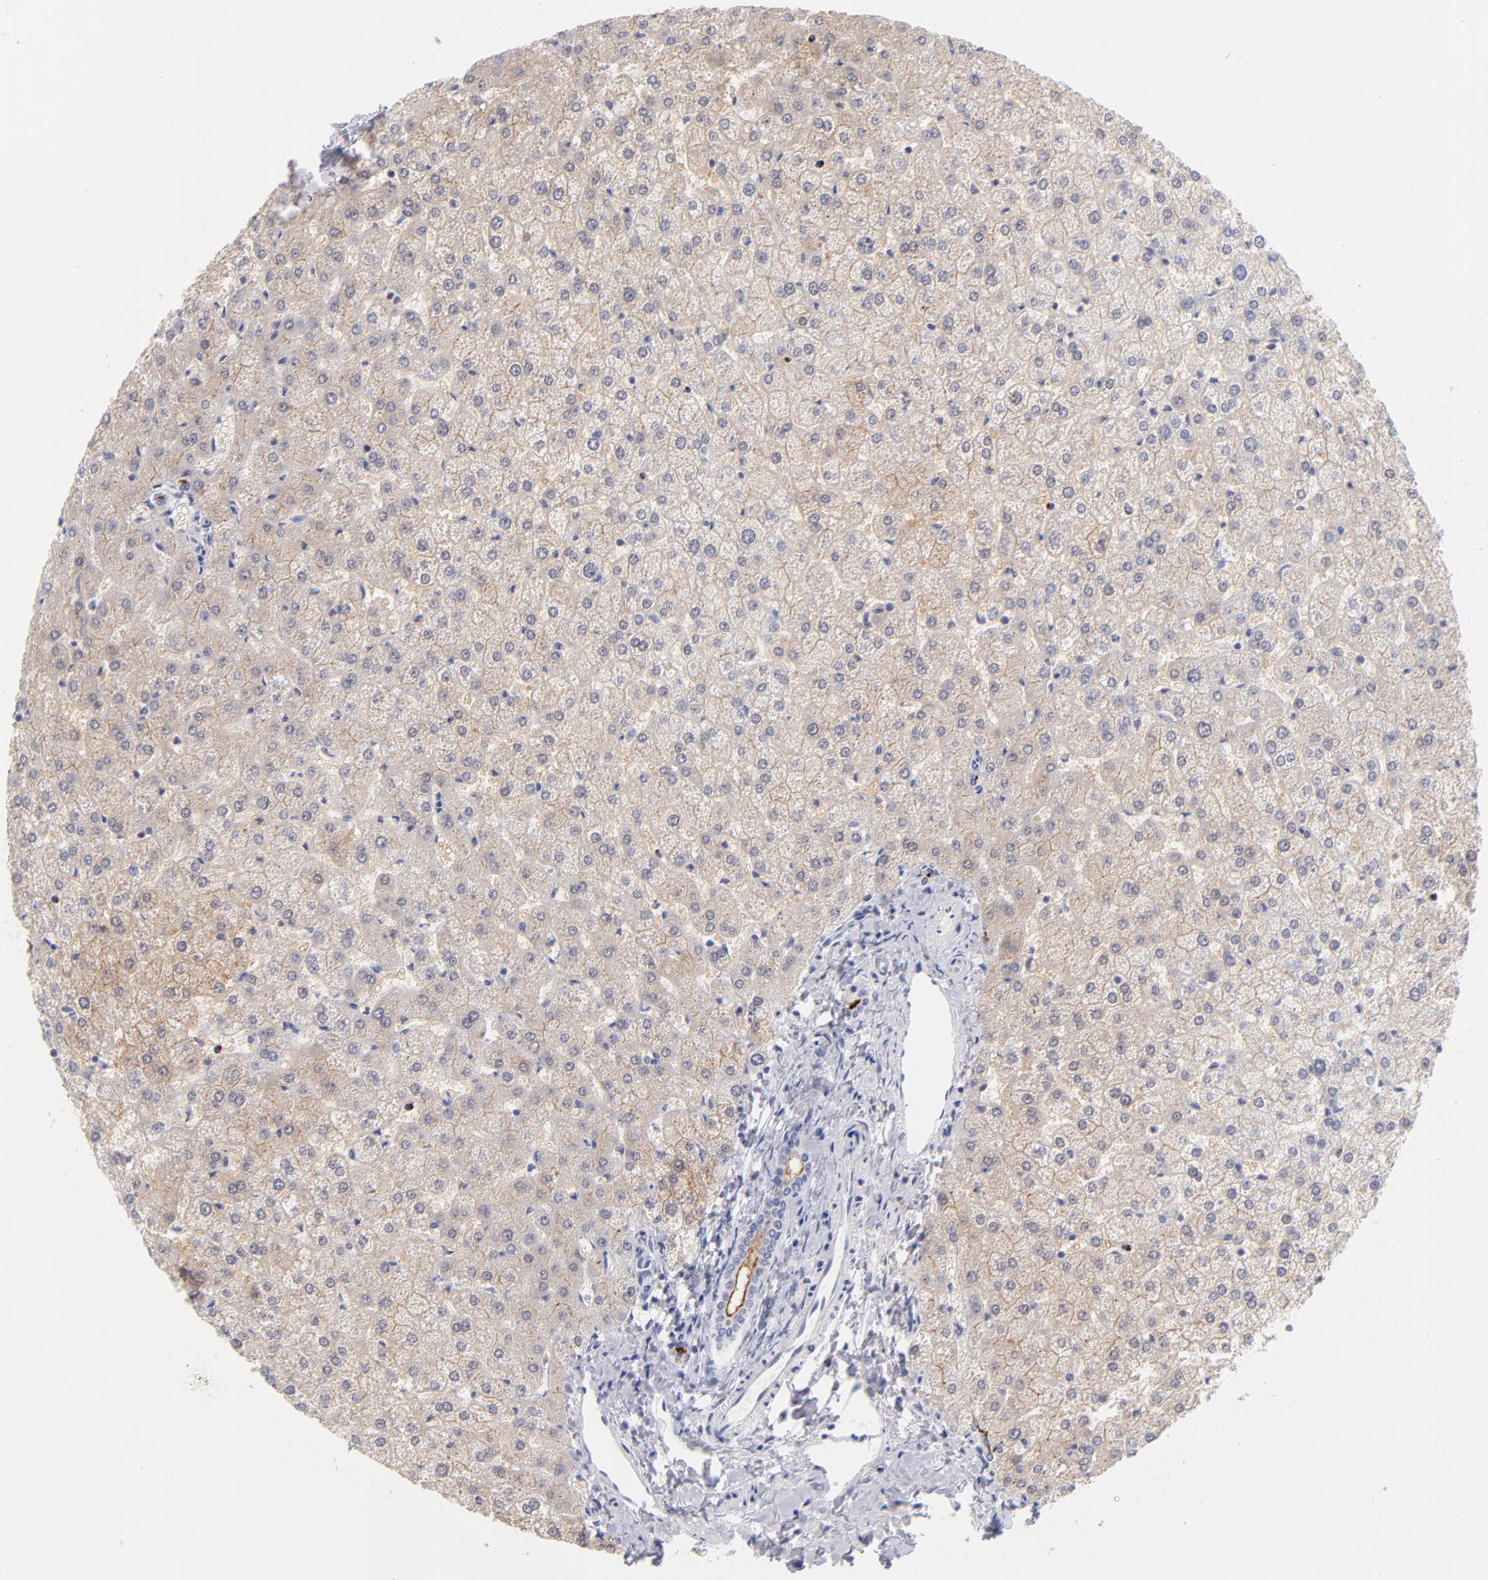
{"staining": {"intensity": "strong", "quantity": ">75%", "location": "cytoplasmic/membranous"}, "tissue": "liver", "cell_type": "Cholangiocytes", "image_type": "normal", "snomed": [{"axis": "morphology", "description": "Normal tissue, NOS"}, {"axis": "topography", "description": "Liver"}], "caption": "DAB immunohistochemical staining of normal liver displays strong cytoplasmic/membranous protein positivity in about >75% of cholangiocytes.", "gene": "WSB1", "patient": {"sex": "female", "age": 32}}